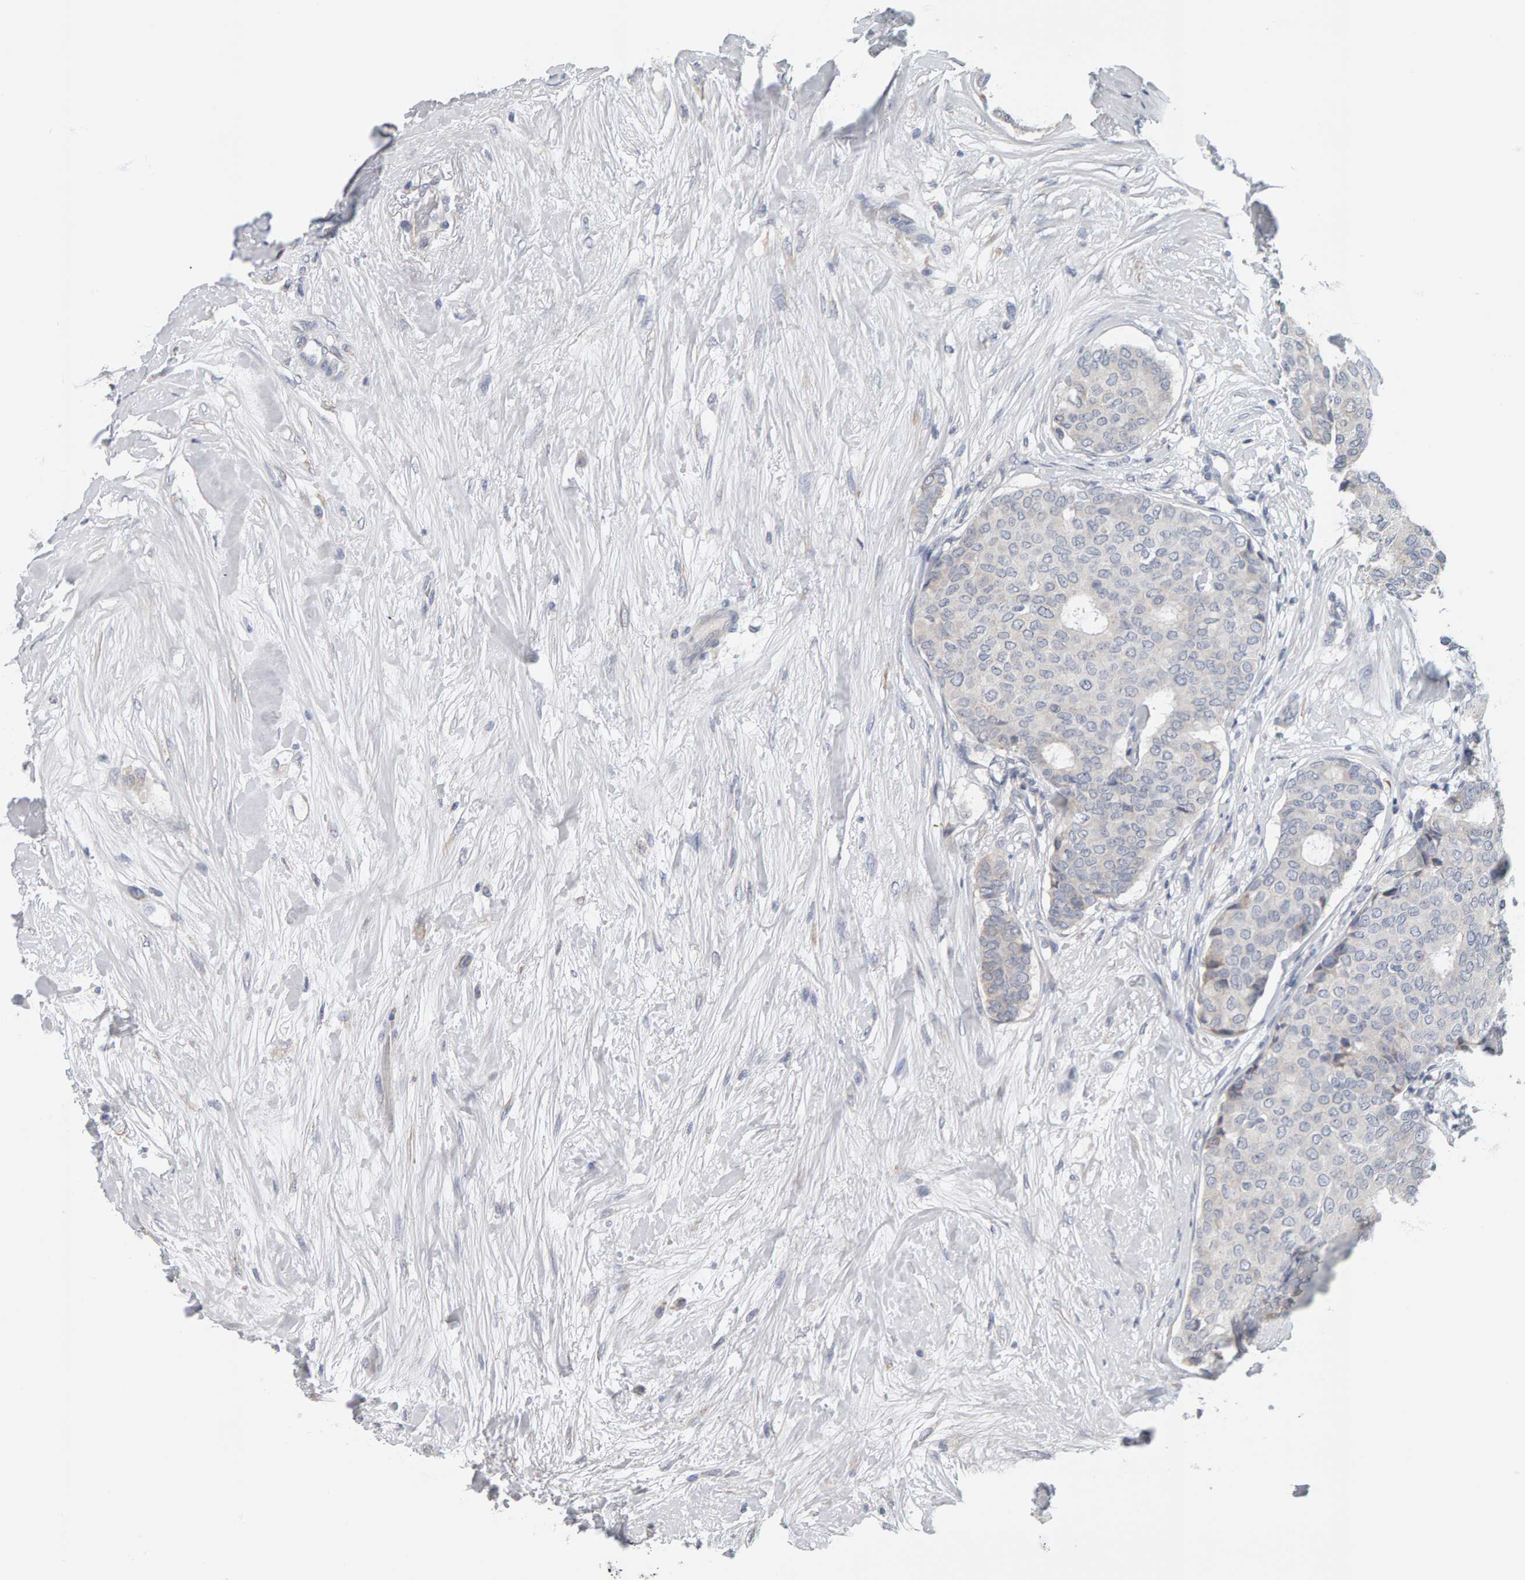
{"staining": {"intensity": "negative", "quantity": "none", "location": "none"}, "tissue": "breast cancer", "cell_type": "Tumor cells", "image_type": "cancer", "snomed": [{"axis": "morphology", "description": "Duct carcinoma"}, {"axis": "topography", "description": "Breast"}], "caption": "Infiltrating ductal carcinoma (breast) stained for a protein using immunohistochemistry (IHC) demonstrates no expression tumor cells.", "gene": "ADHFE1", "patient": {"sex": "female", "age": 75}}